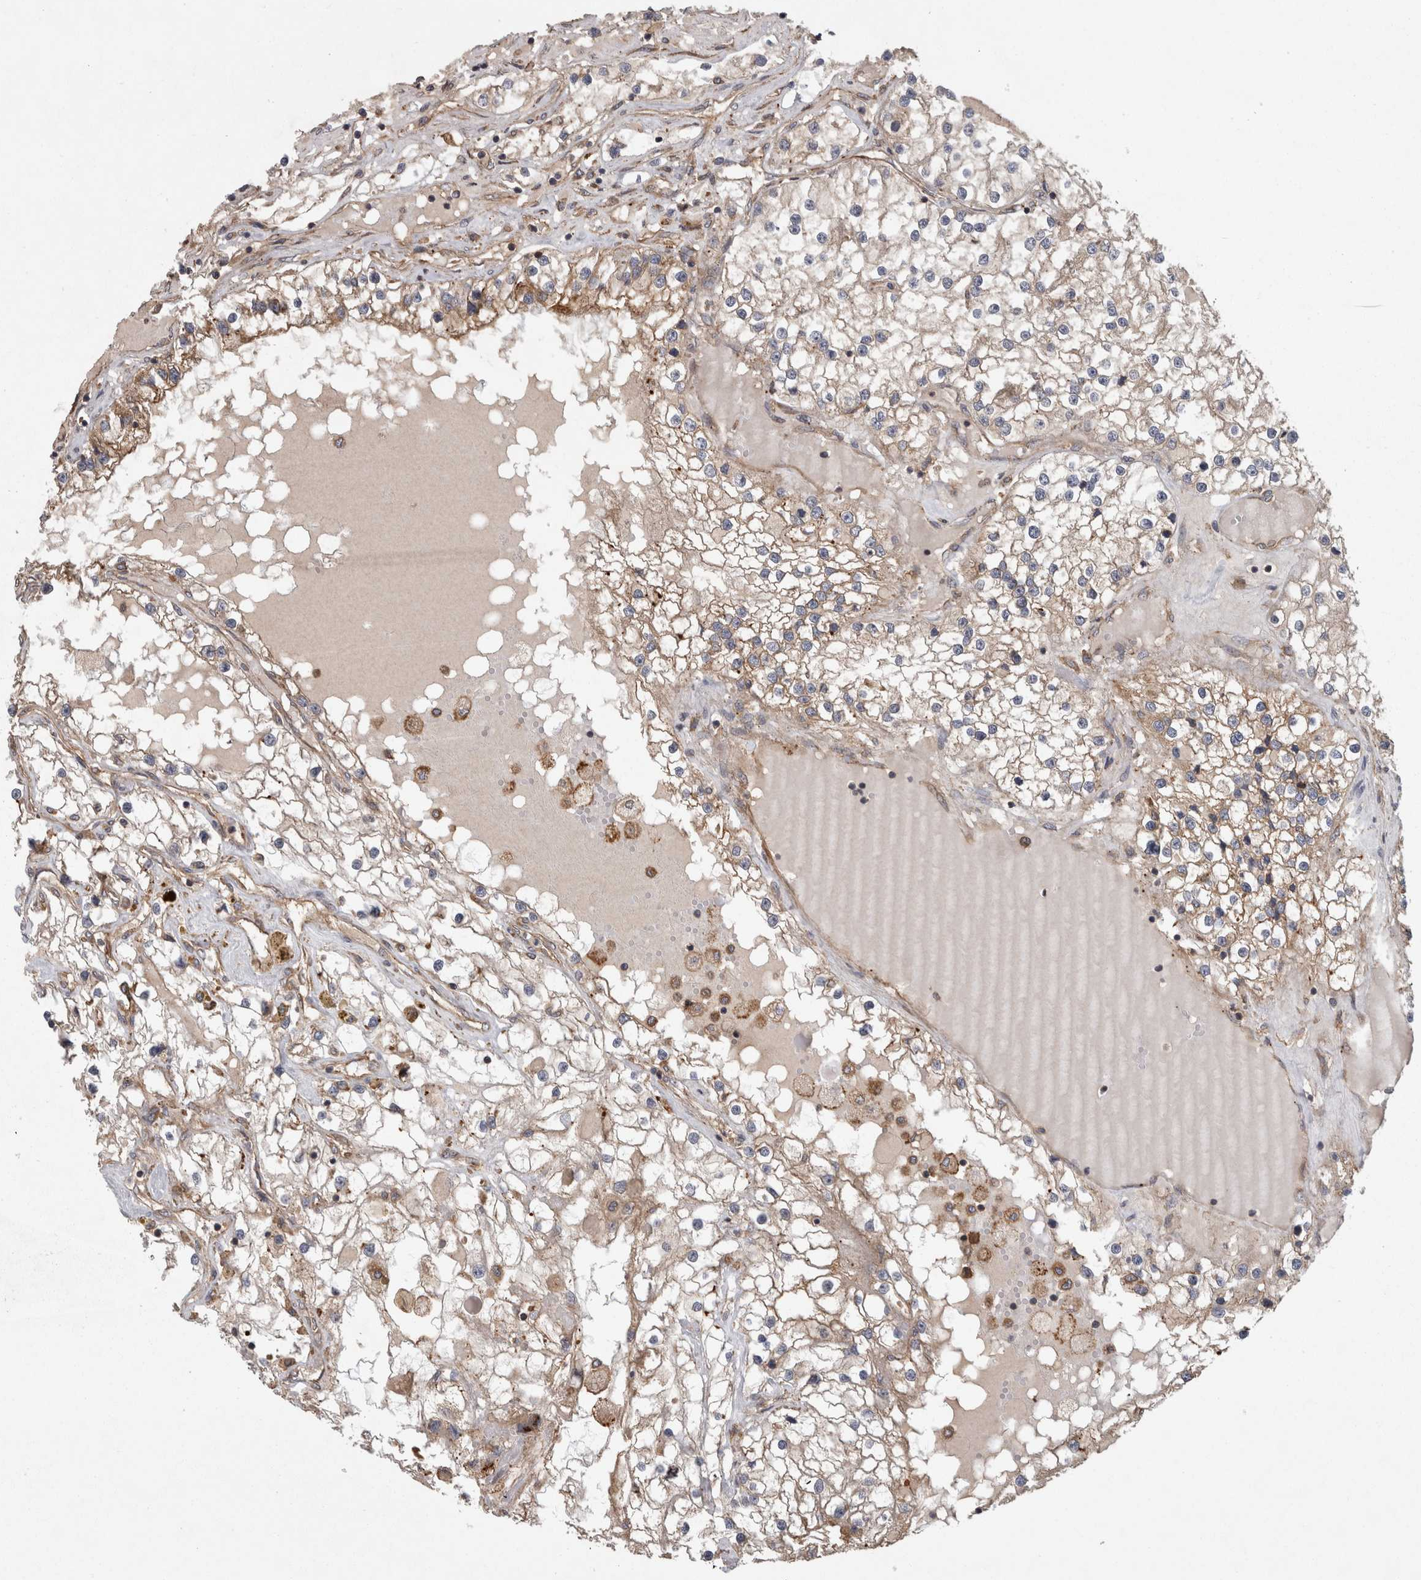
{"staining": {"intensity": "moderate", "quantity": "<25%", "location": "cytoplasmic/membranous"}, "tissue": "renal cancer", "cell_type": "Tumor cells", "image_type": "cancer", "snomed": [{"axis": "morphology", "description": "Adenocarcinoma, NOS"}, {"axis": "topography", "description": "Kidney"}], "caption": "This image displays immunohistochemistry (IHC) staining of human adenocarcinoma (renal), with low moderate cytoplasmic/membranous positivity in approximately <25% of tumor cells.", "gene": "SMCR8", "patient": {"sex": "male", "age": 68}}